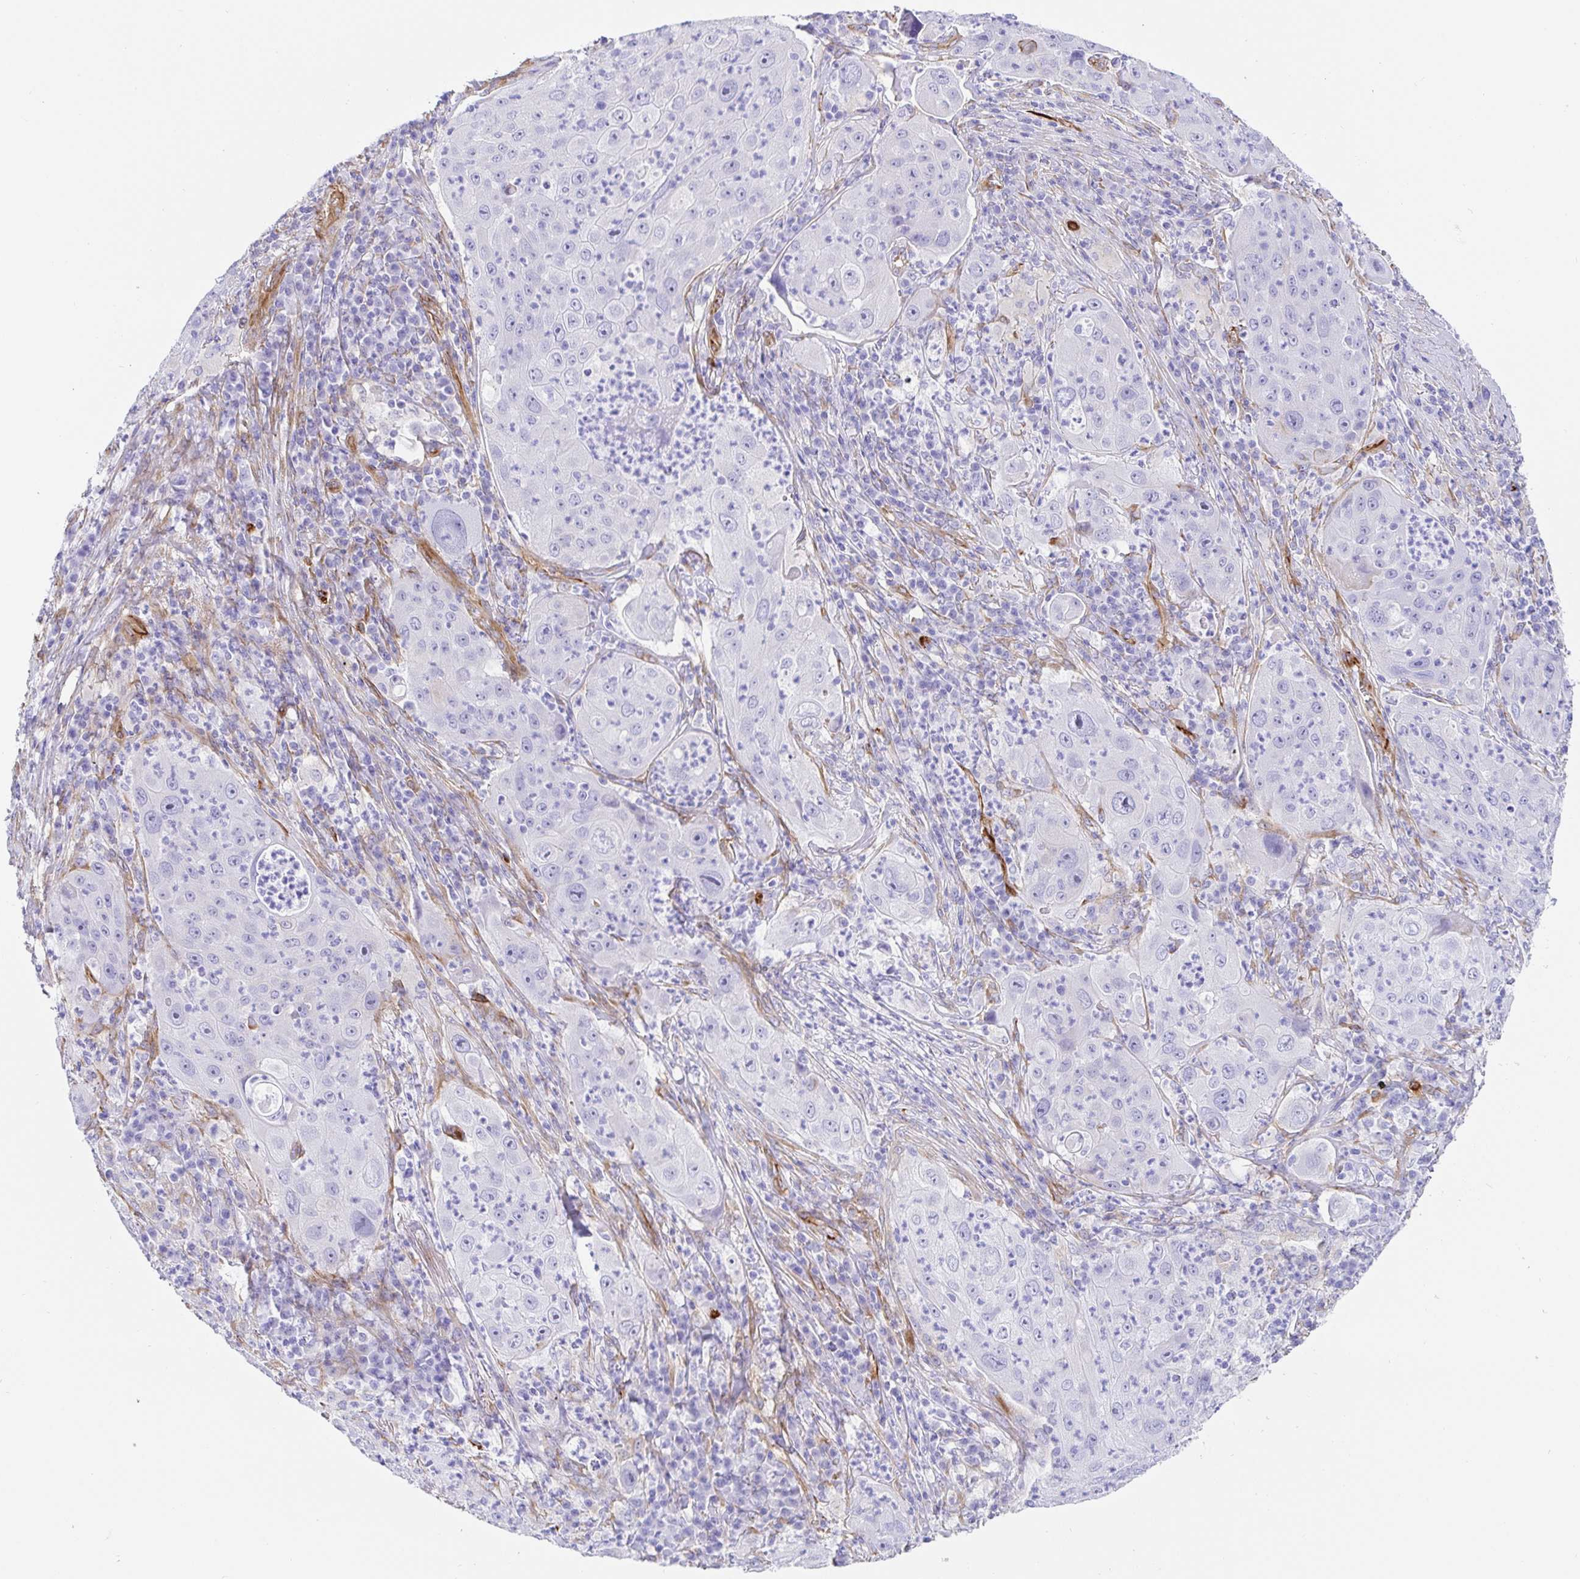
{"staining": {"intensity": "negative", "quantity": "none", "location": "none"}, "tissue": "lung cancer", "cell_type": "Tumor cells", "image_type": "cancer", "snomed": [{"axis": "morphology", "description": "Squamous cell carcinoma, NOS"}, {"axis": "topography", "description": "Lung"}], "caption": "Immunohistochemistry photomicrograph of neoplastic tissue: squamous cell carcinoma (lung) stained with DAB shows no significant protein positivity in tumor cells.", "gene": "DOCK1", "patient": {"sex": "female", "age": 59}}